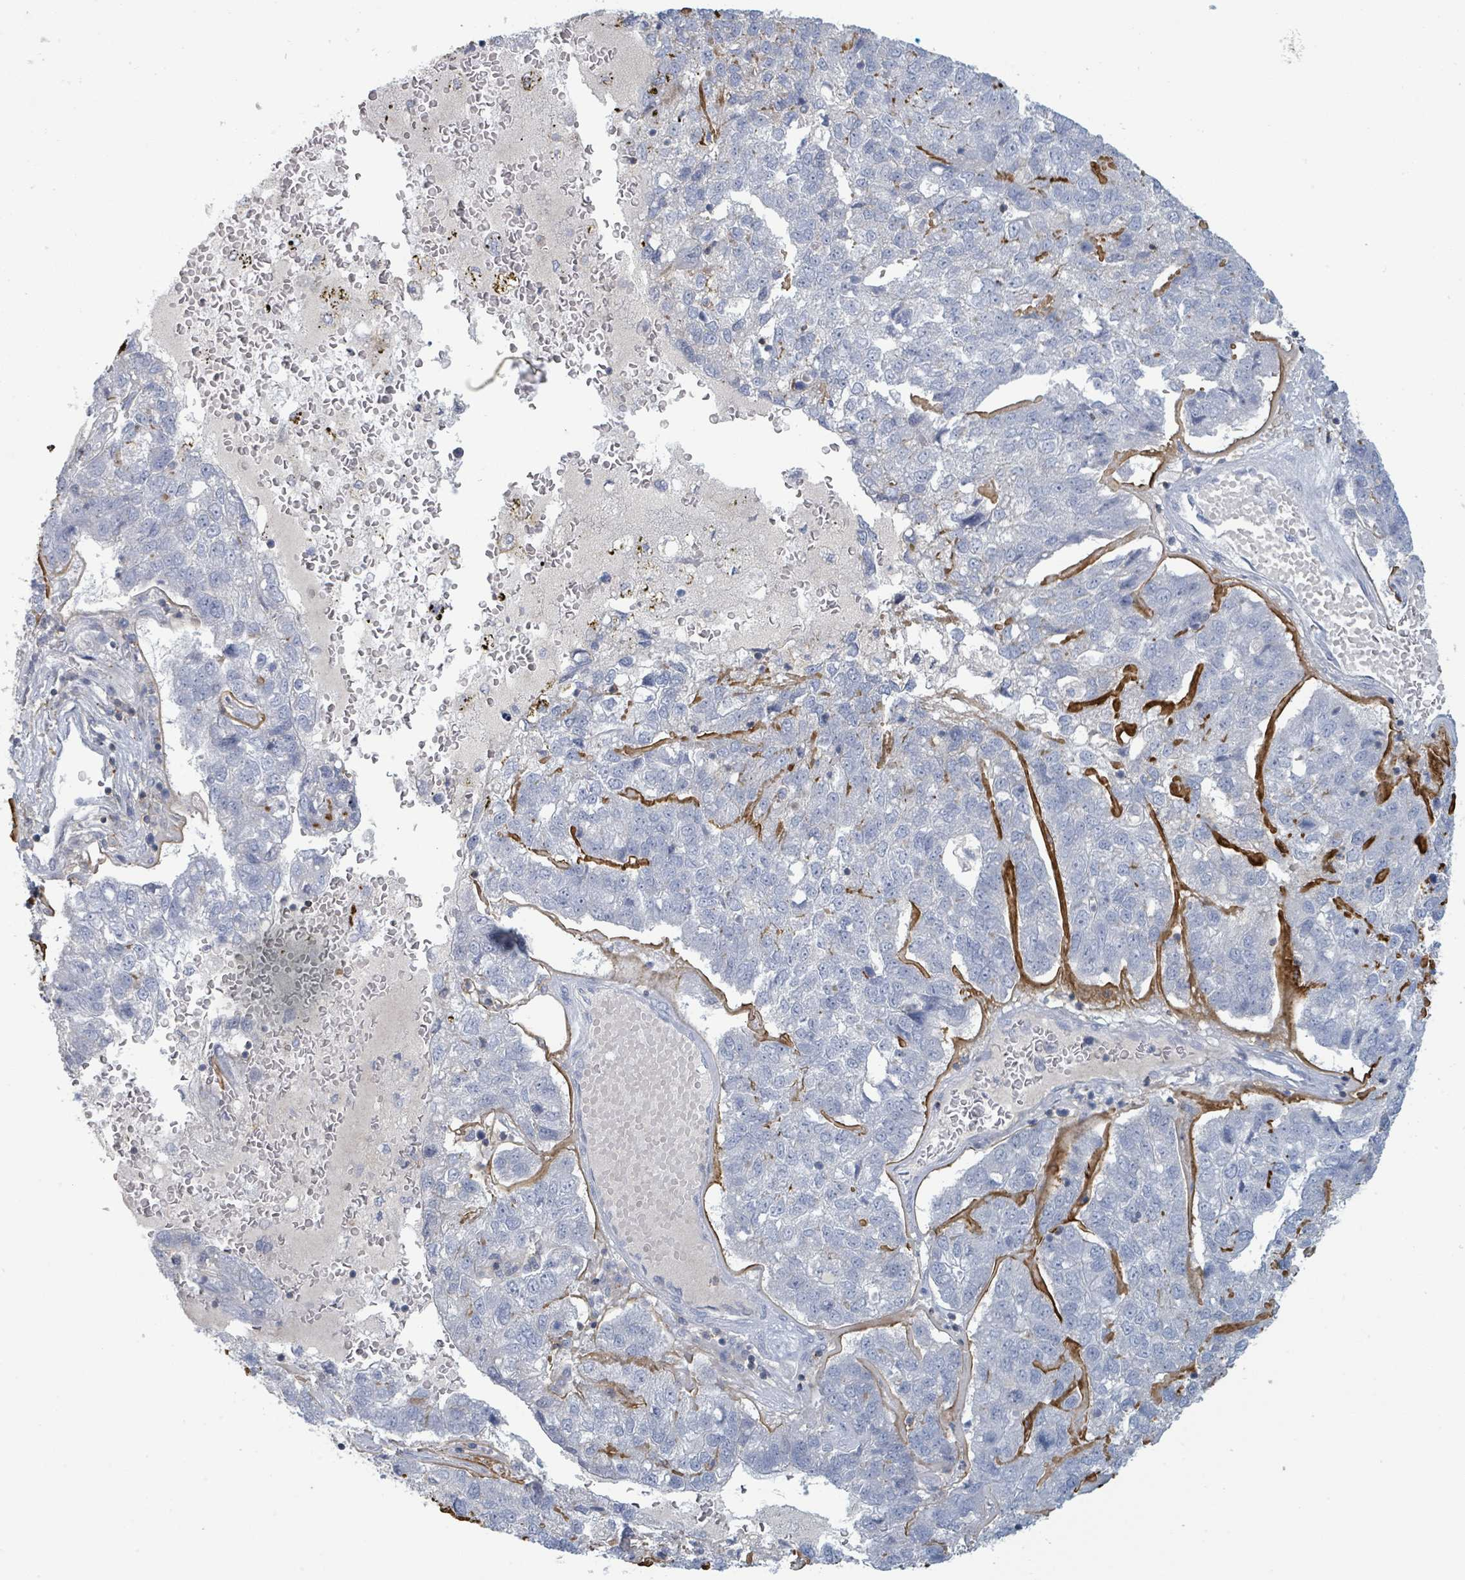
{"staining": {"intensity": "negative", "quantity": "none", "location": "none"}, "tissue": "pancreatic cancer", "cell_type": "Tumor cells", "image_type": "cancer", "snomed": [{"axis": "morphology", "description": "Adenocarcinoma, NOS"}, {"axis": "topography", "description": "Pancreas"}], "caption": "Tumor cells are negative for protein expression in human pancreatic adenocarcinoma. (DAB (3,3'-diaminobenzidine) IHC with hematoxylin counter stain).", "gene": "TNFRSF14", "patient": {"sex": "female", "age": 61}}